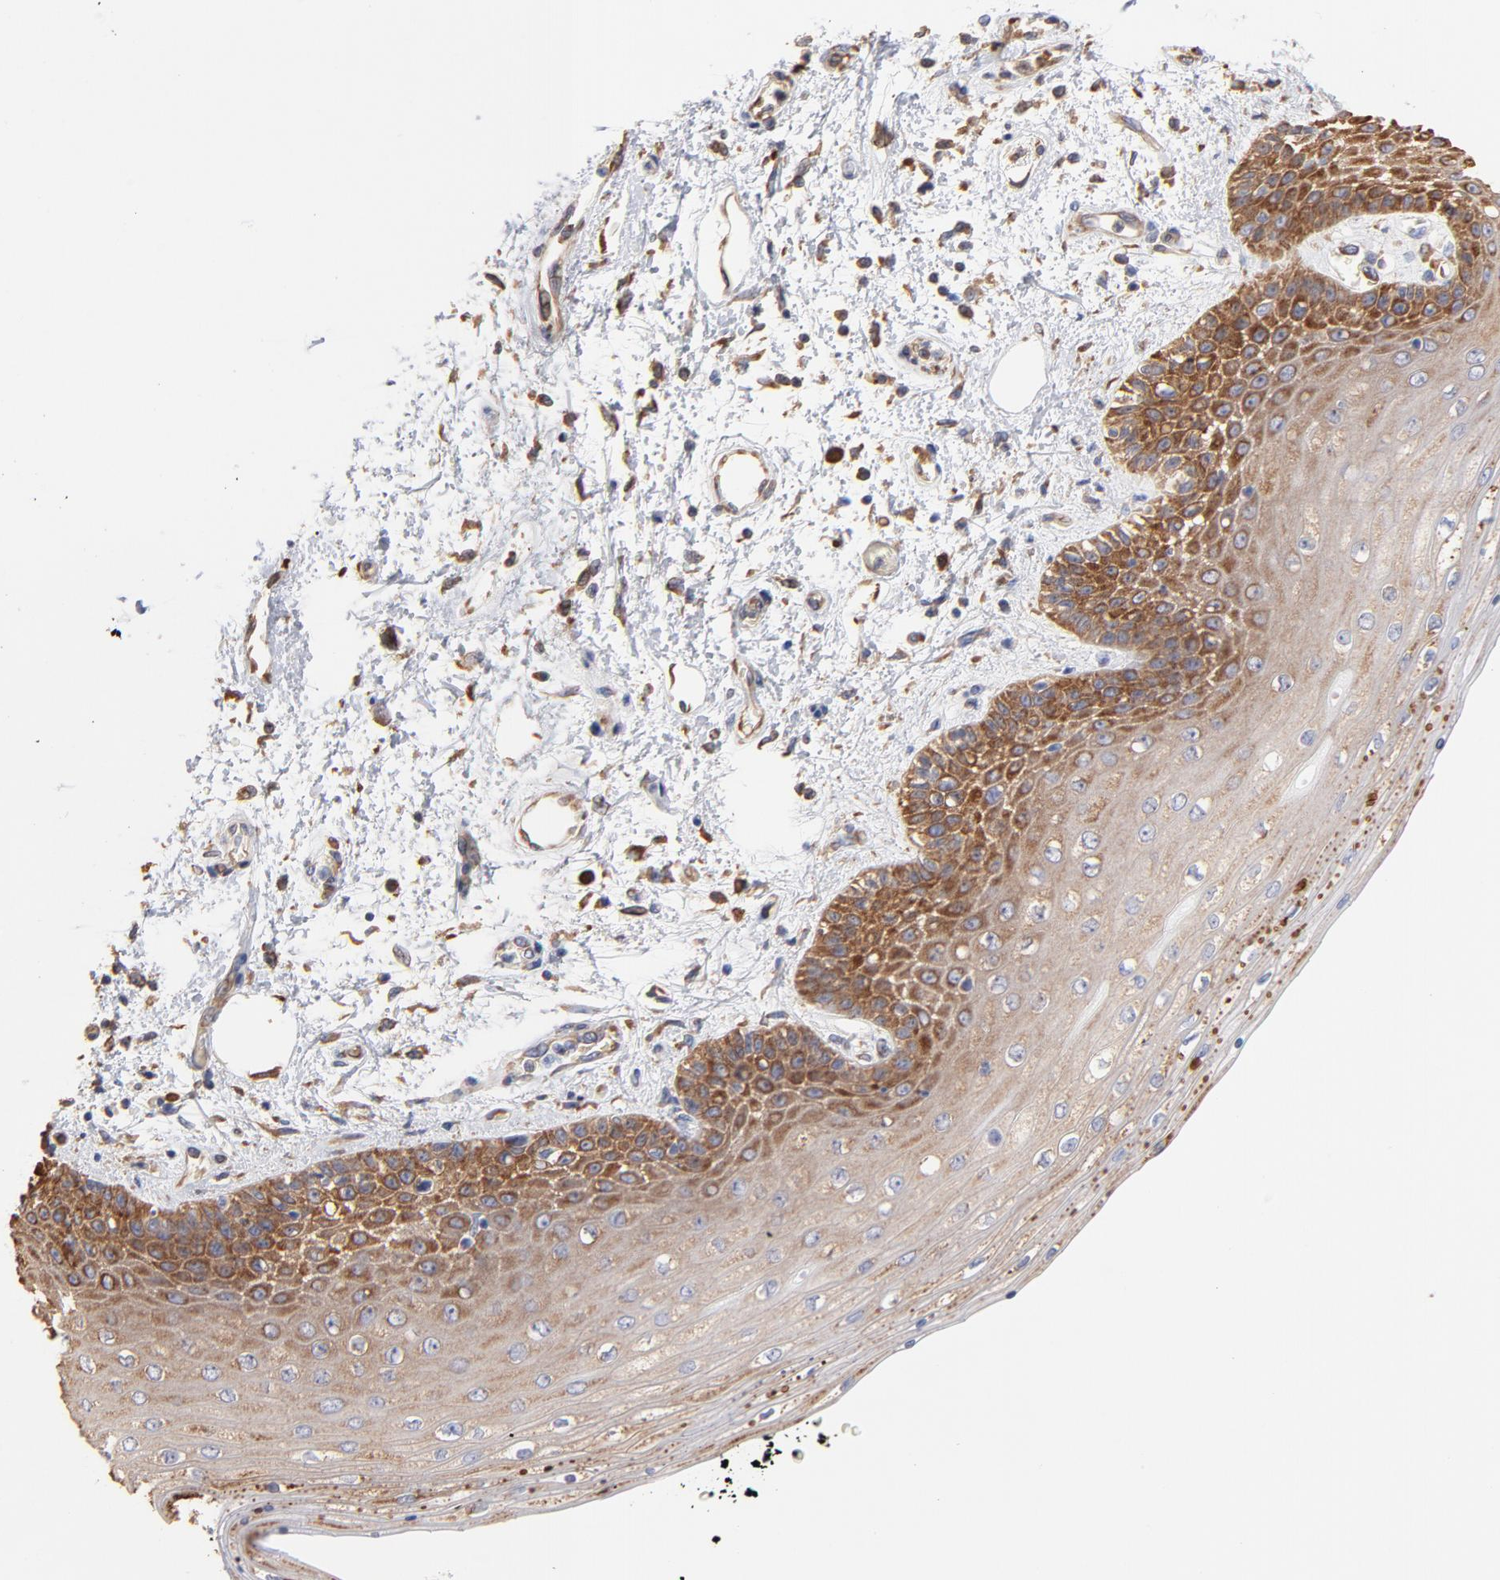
{"staining": {"intensity": "moderate", "quantity": "25%-75%", "location": "cytoplasmic/membranous"}, "tissue": "skin", "cell_type": "Epidermal cells", "image_type": "normal", "snomed": [{"axis": "morphology", "description": "Normal tissue, NOS"}, {"axis": "topography", "description": "Anal"}], "caption": "The histopathology image reveals immunohistochemical staining of benign skin. There is moderate cytoplasmic/membranous positivity is appreciated in approximately 25%-75% of epidermal cells.", "gene": "RPL9", "patient": {"sex": "female", "age": 46}}